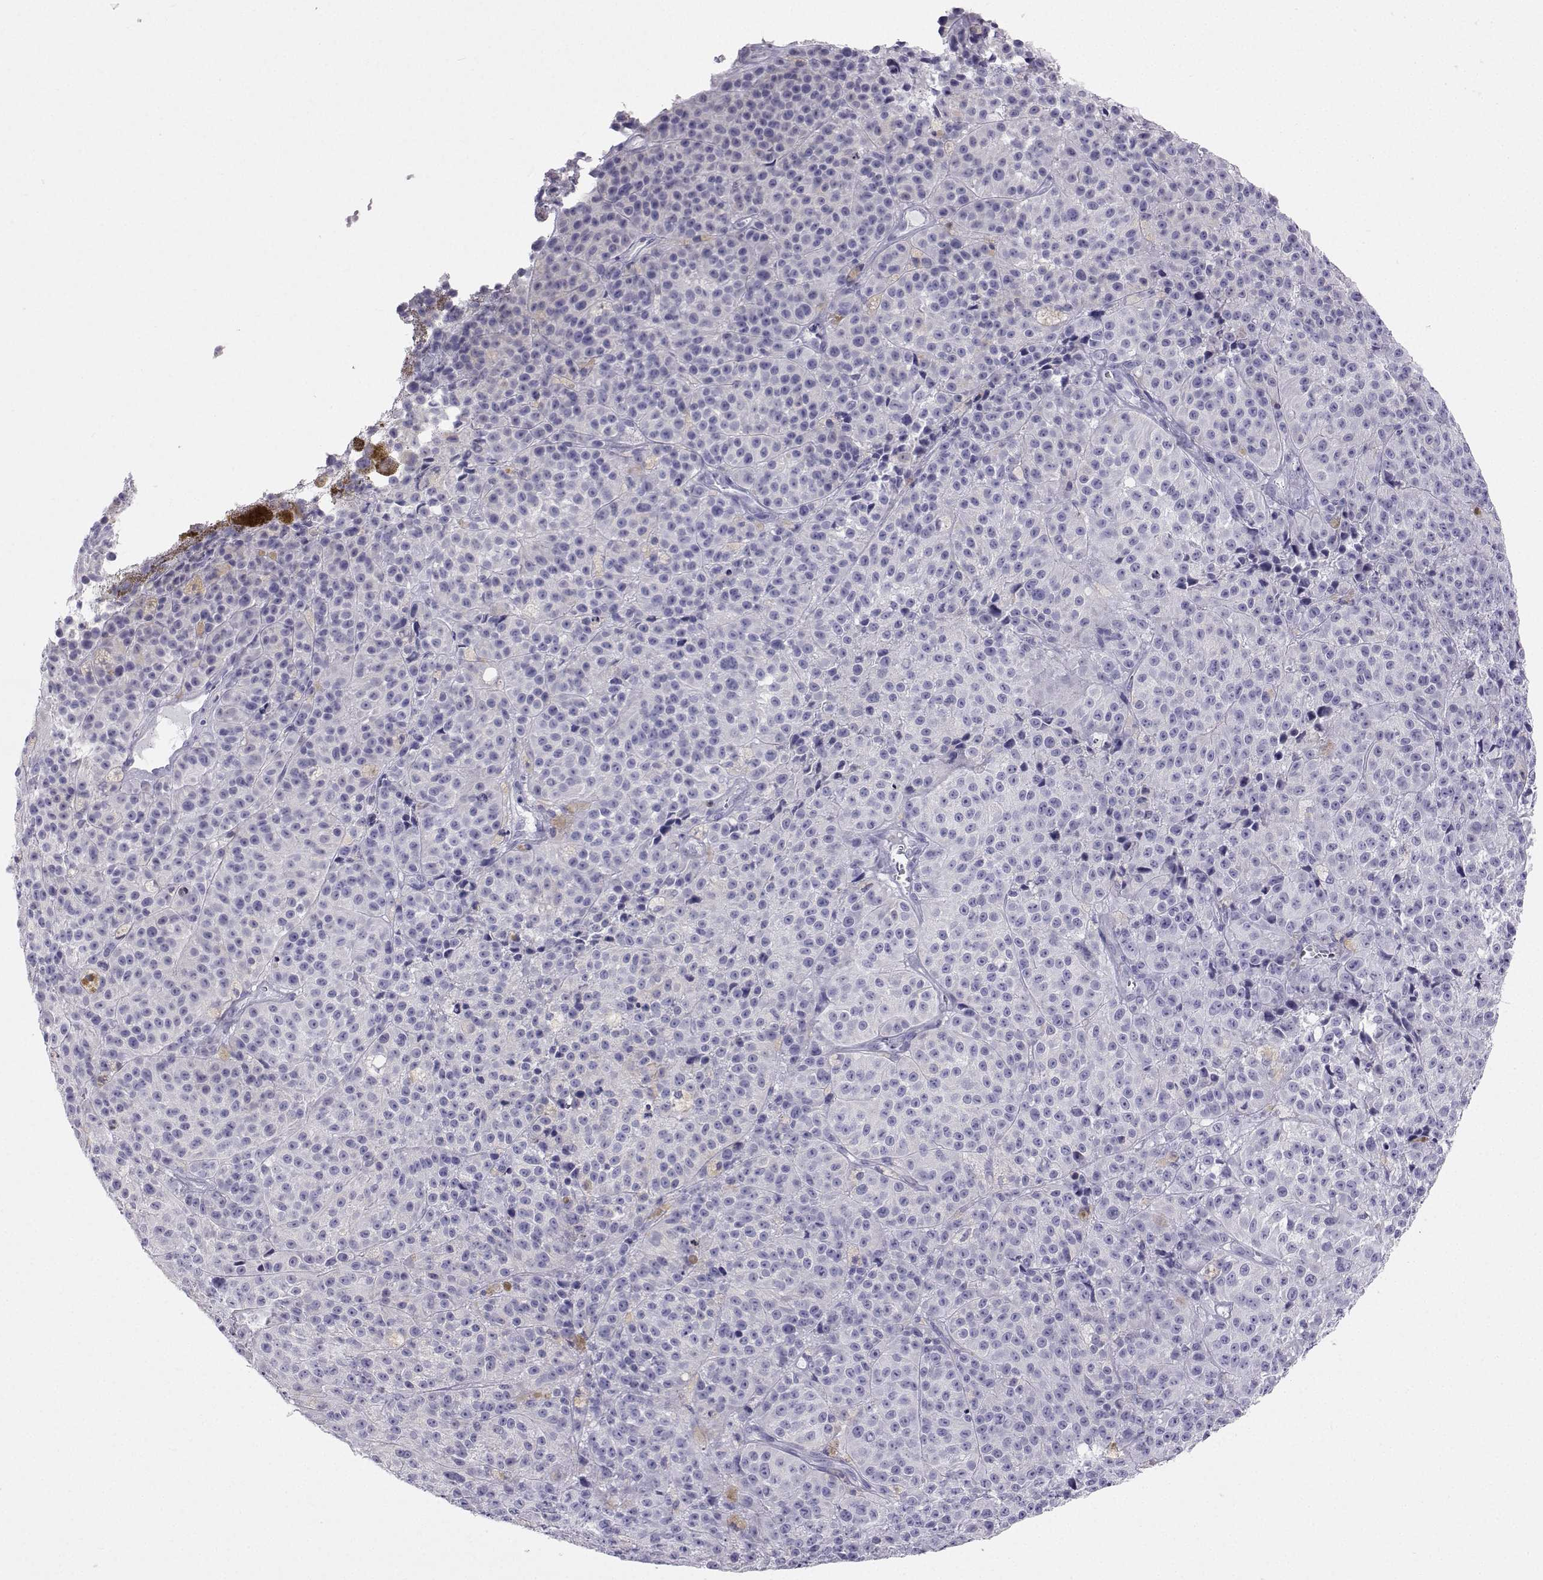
{"staining": {"intensity": "negative", "quantity": "none", "location": "none"}, "tissue": "melanoma", "cell_type": "Tumor cells", "image_type": "cancer", "snomed": [{"axis": "morphology", "description": "Malignant melanoma, NOS"}, {"axis": "topography", "description": "Skin"}], "caption": "Melanoma was stained to show a protein in brown. There is no significant positivity in tumor cells.", "gene": "PLIN4", "patient": {"sex": "female", "age": 58}}